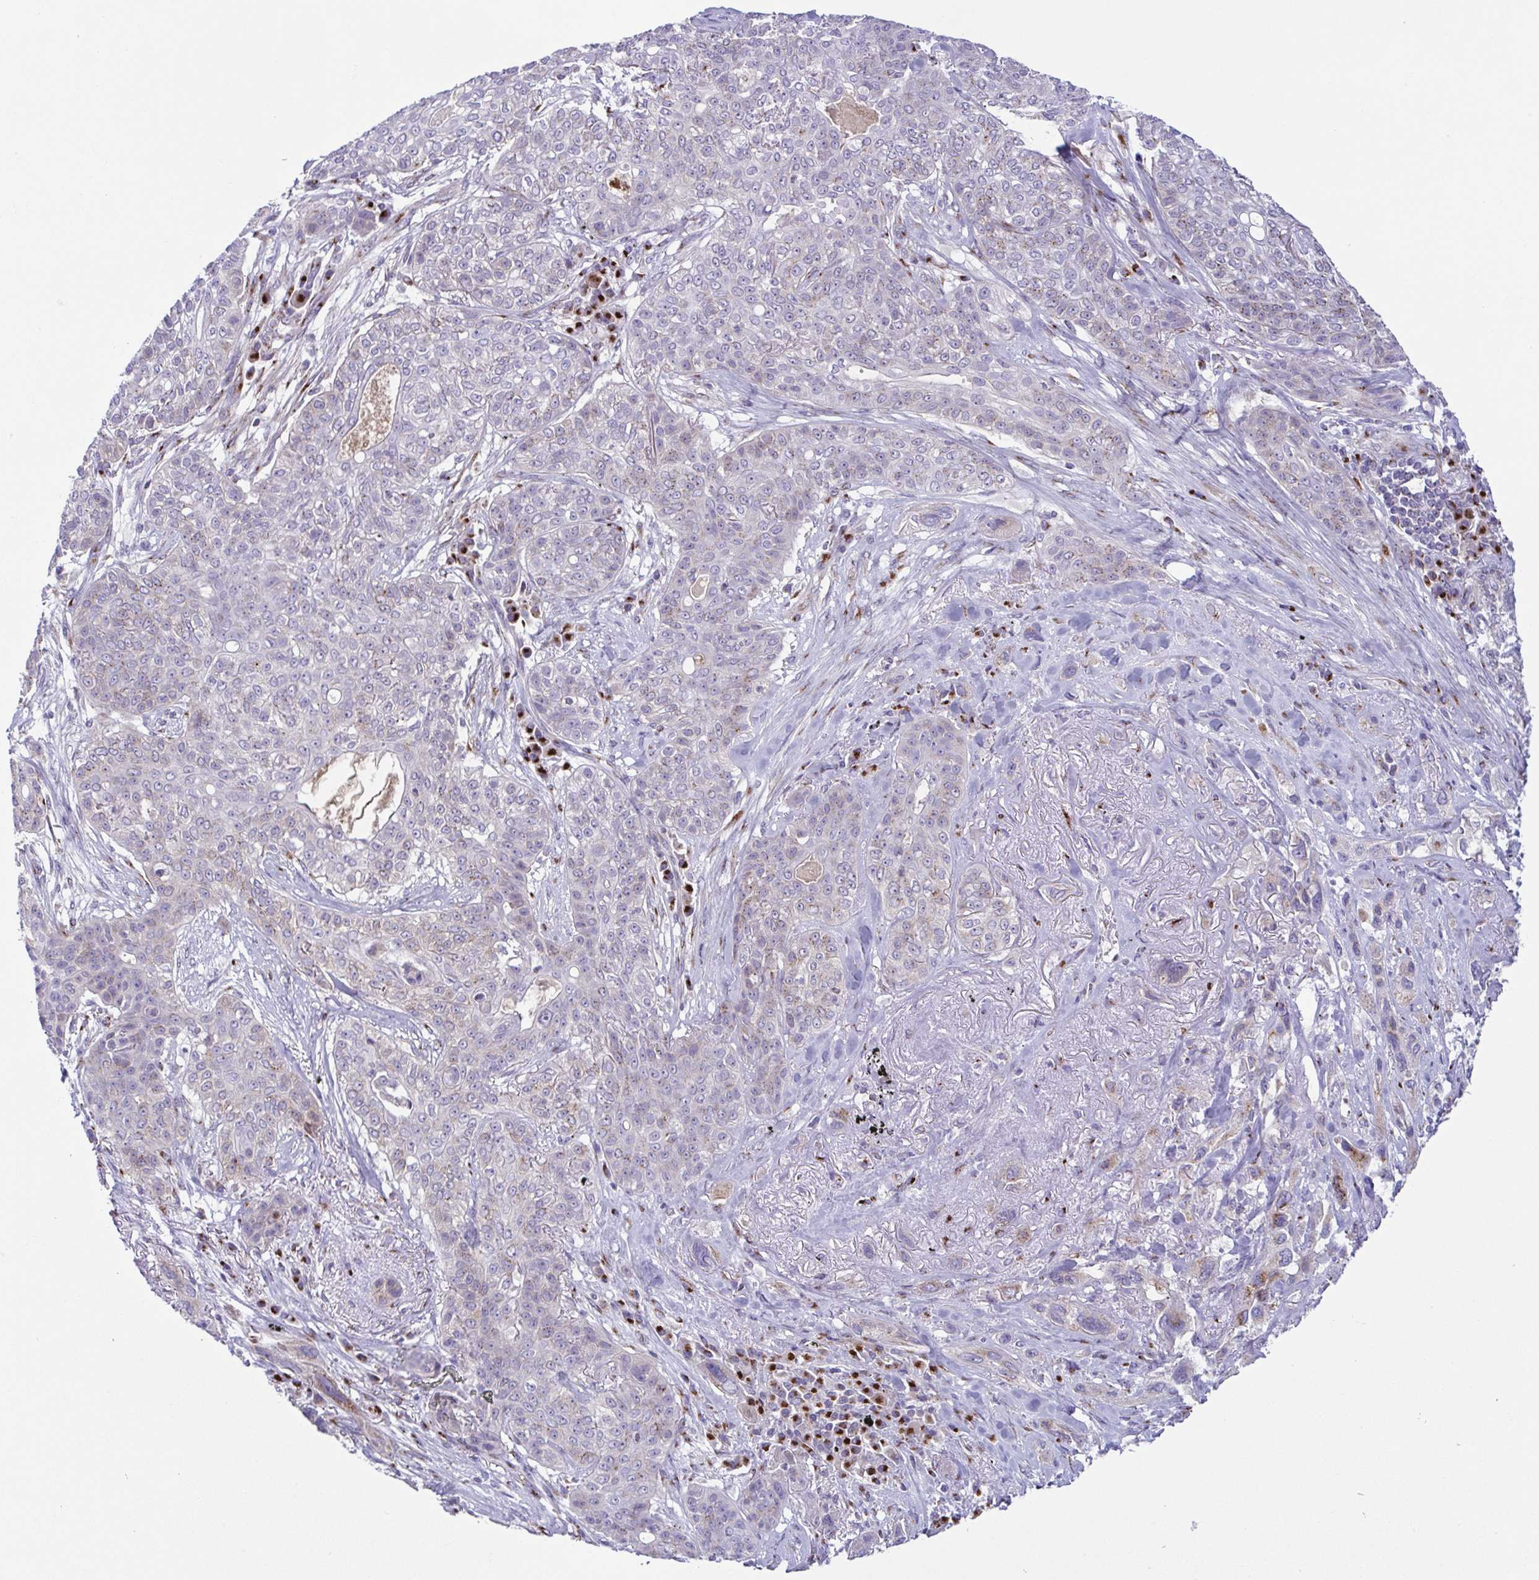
{"staining": {"intensity": "negative", "quantity": "none", "location": "none"}, "tissue": "lung cancer", "cell_type": "Tumor cells", "image_type": "cancer", "snomed": [{"axis": "morphology", "description": "Squamous cell carcinoma, NOS"}, {"axis": "topography", "description": "Lung"}], "caption": "Human lung cancer (squamous cell carcinoma) stained for a protein using immunohistochemistry (IHC) reveals no positivity in tumor cells.", "gene": "COL17A1", "patient": {"sex": "female", "age": 70}}